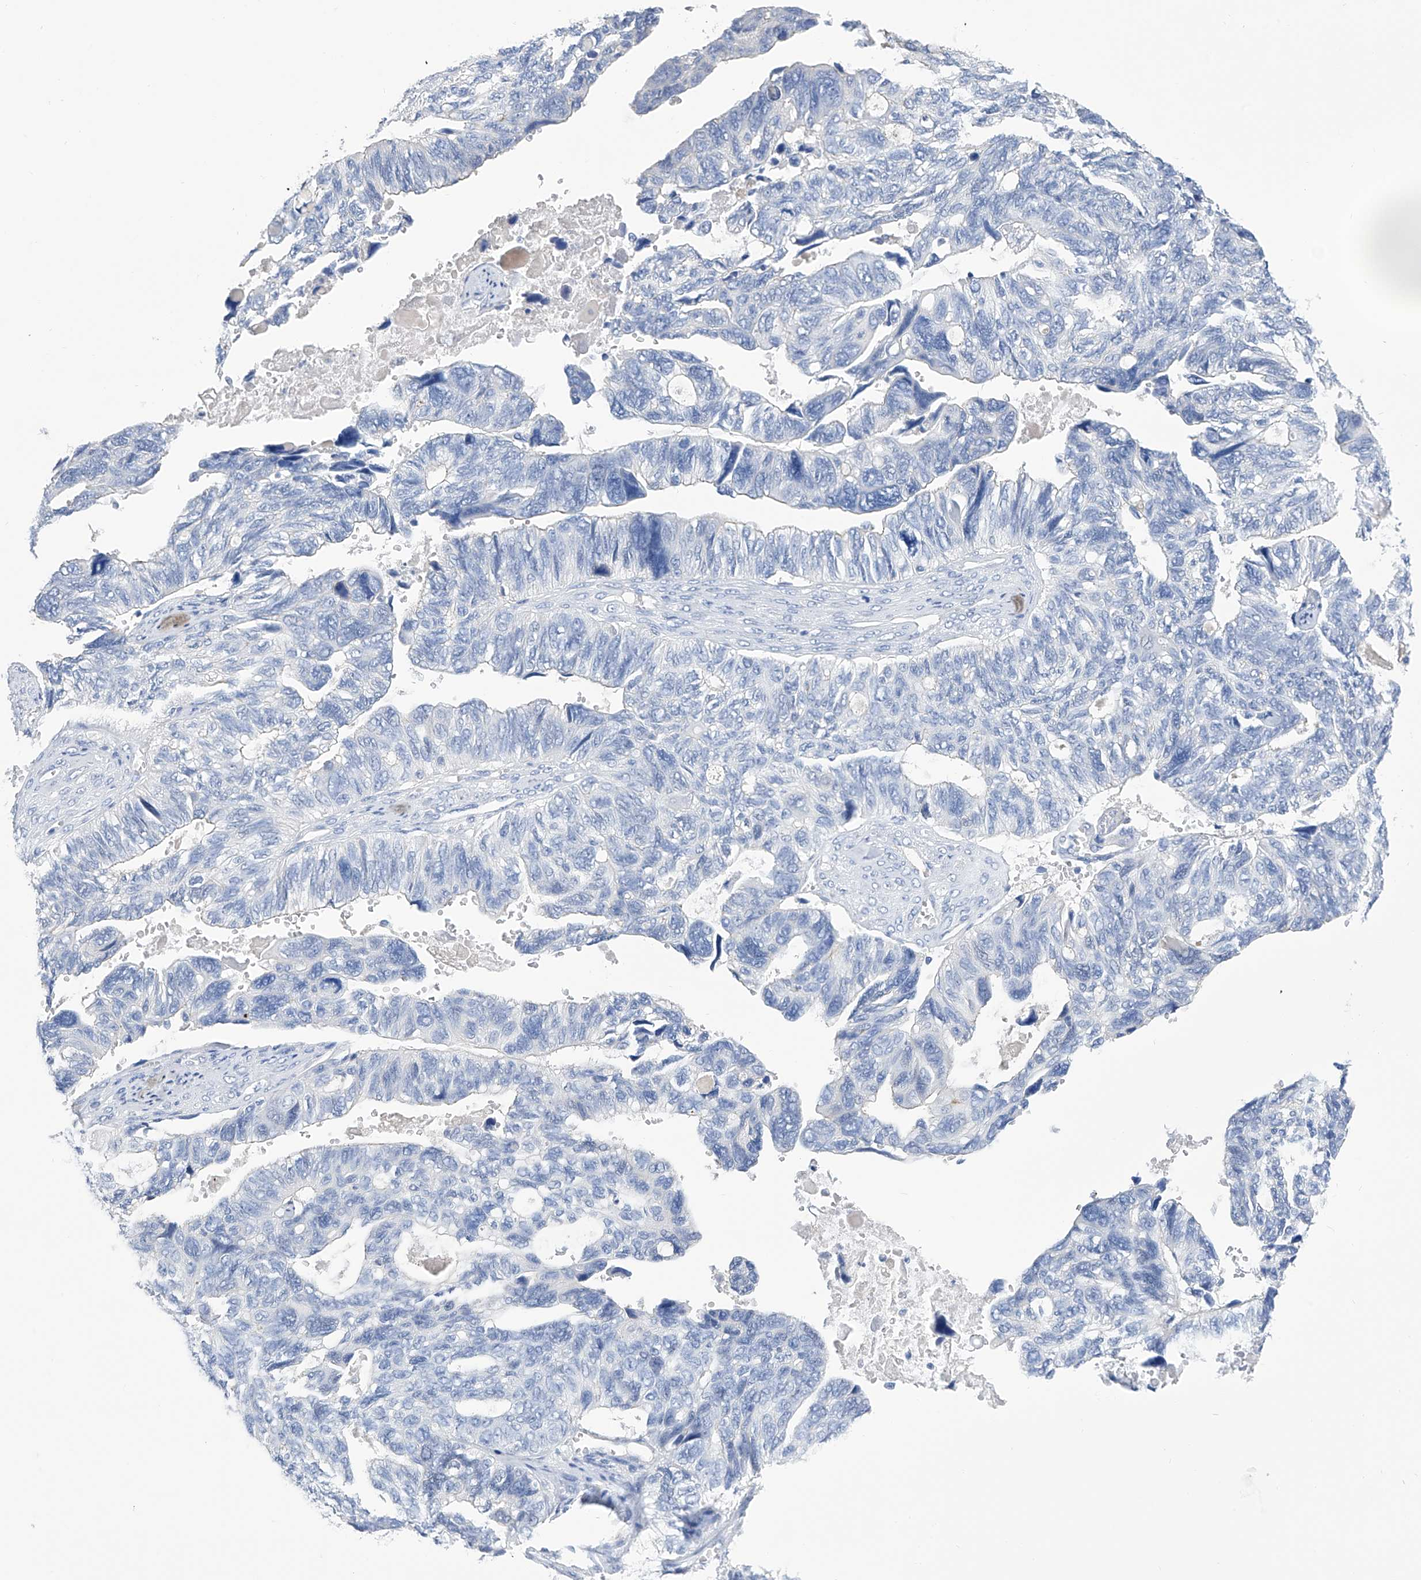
{"staining": {"intensity": "negative", "quantity": "none", "location": "none"}, "tissue": "ovarian cancer", "cell_type": "Tumor cells", "image_type": "cancer", "snomed": [{"axis": "morphology", "description": "Cystadenocarcinoma, serous, NOS"}, {"axis": "topography", "description": "Ovary"}], "caption": "This is an IHC histopathology image of ovarian cancer (serous cystadenocarcinoma). There is no staining in tumor cells.", "gene": "PGM3", "patient": {"sex": "female", "age": 79}}